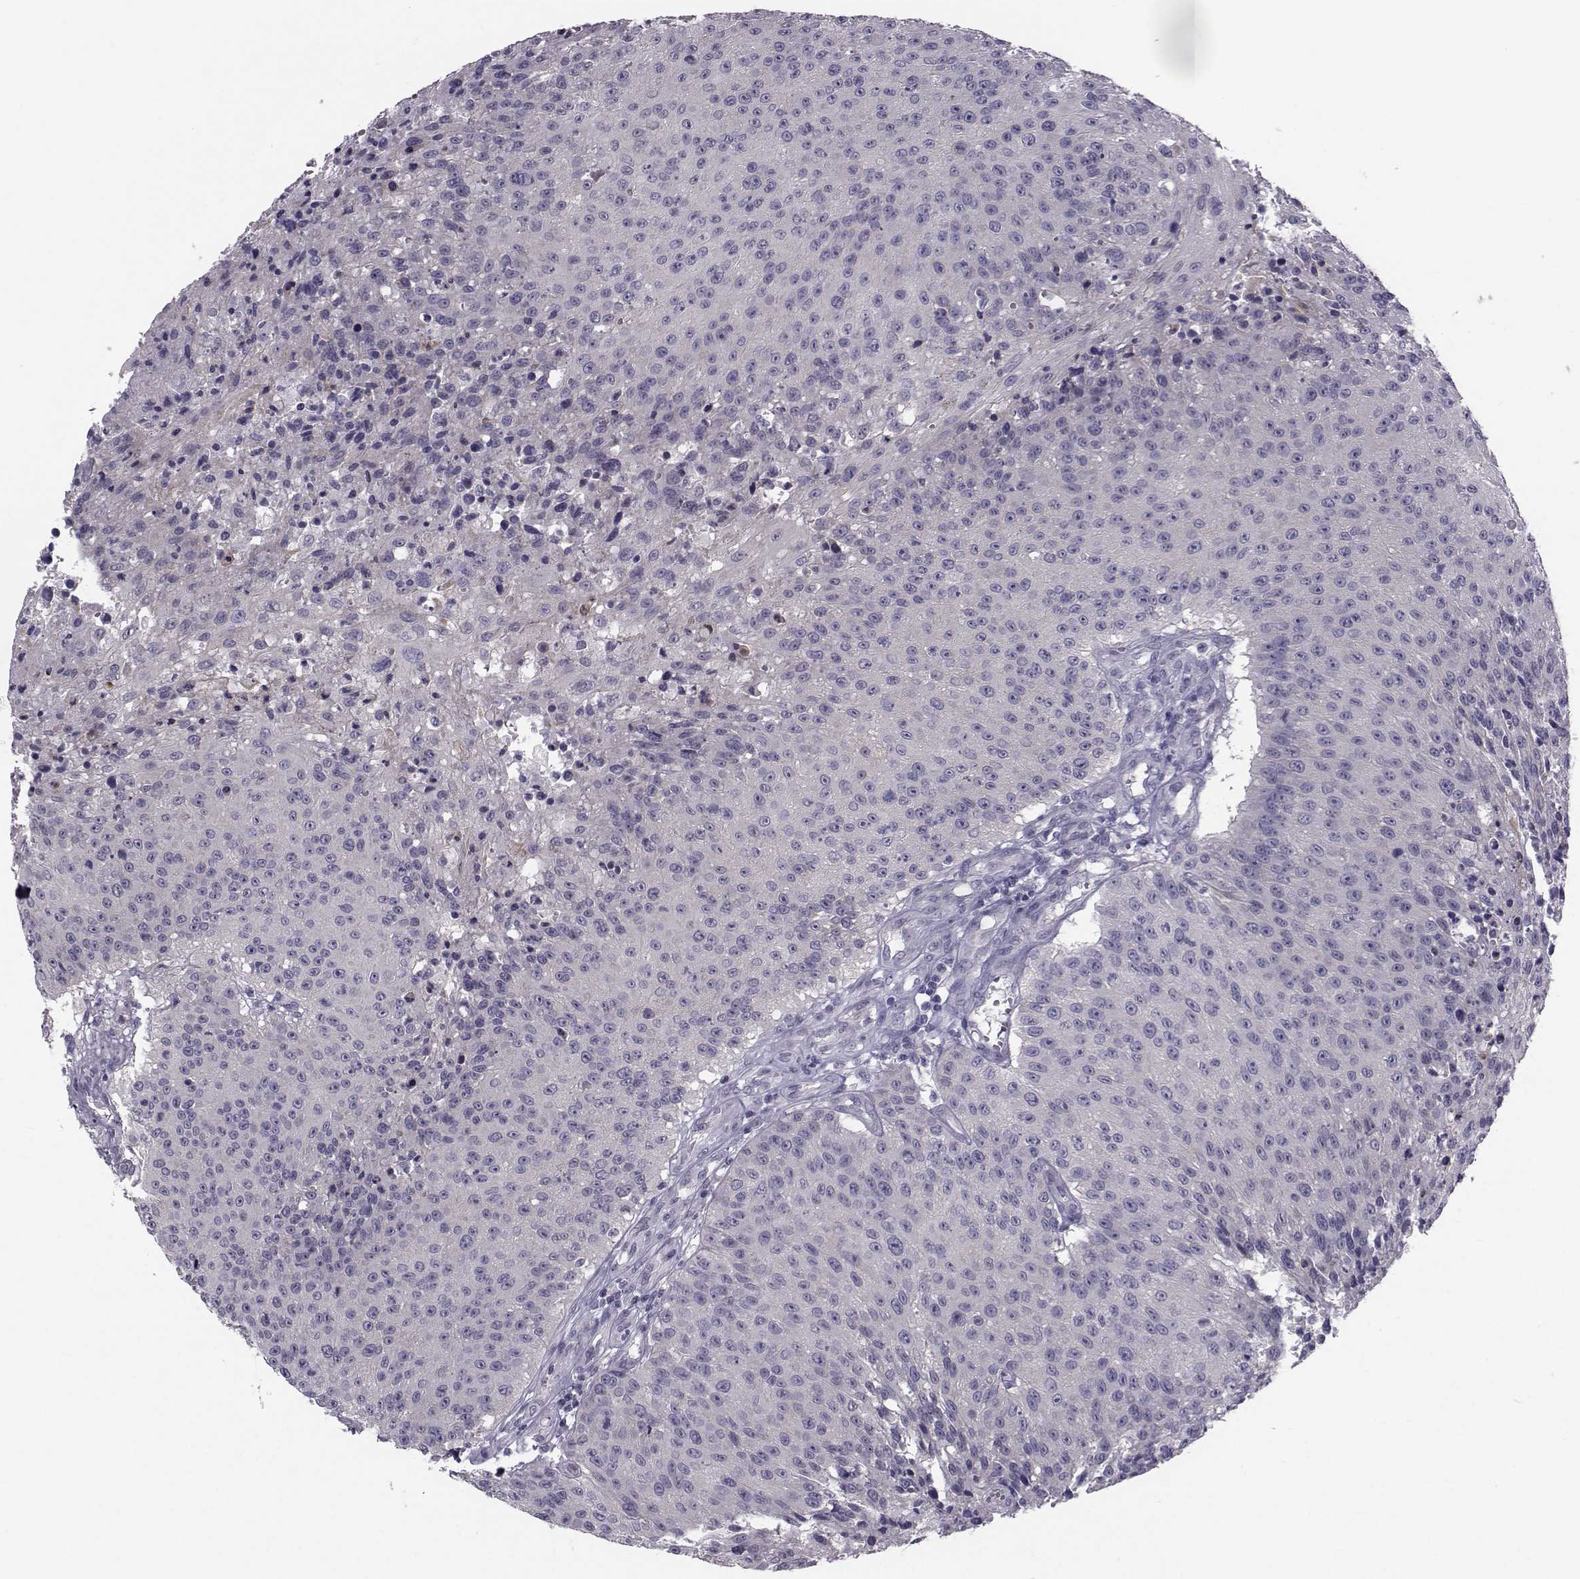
{"staining": {"intensity": "negative", "quantity": "none", "location": "none"}, "tissue": "urothelial cancer", "cell_type": "Tumor cells", "image_type": "cancer", "snomed": [{"axis": "morphology", "description": "Urothelial carcinoma, NOS"}, {"axis": "topography", "description": "Urinary bladder"}], "caption": "This is an immunohistochemistry (IHC) photomicrograph of urothelial cancer. There is no expression in tumor cells.", "gene": "GARIN3", "patient": {"sex": "male", "age": 55}}